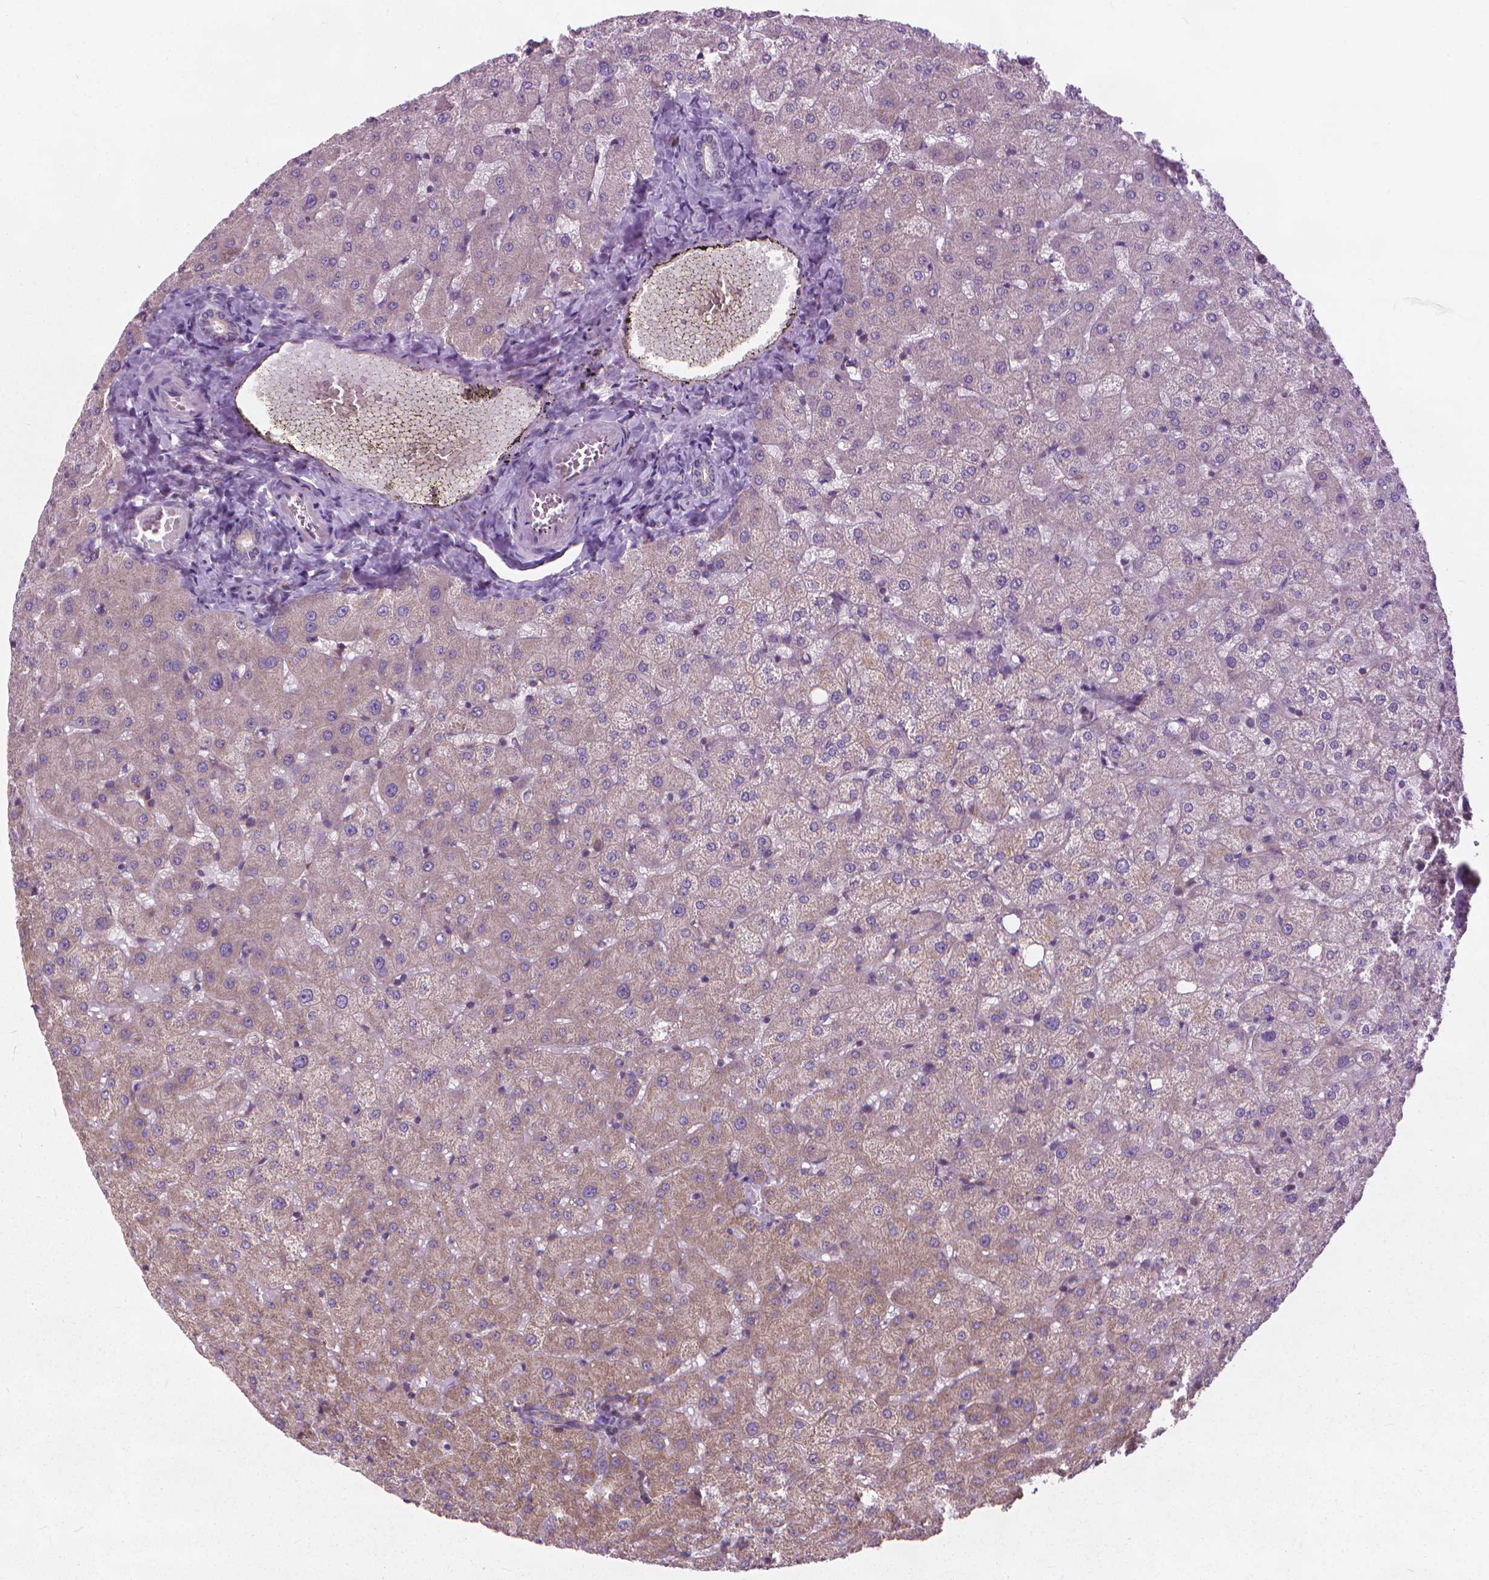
{"staining": {"intensity": "weak", "quantity": ">75%", "location": "cytoplasmic/membranous"}, "tissue": "liver", "cell_type": "Cholangiocytes", "image_type": "normal", "snomed": [{"axis": "morphology", "description": "Normal tissue, NOS"}, {"axis": "topography", "description": "Liver"}], "caption": "A high-resolution image shows immunohistochemistry staining of unremarkable liver, which exhibits weak cytoplasmic/membranous expression in about >75% of cholangiocytes.", "gene": "NUDT1", "patient": {"sex": "female", "age": 50}}